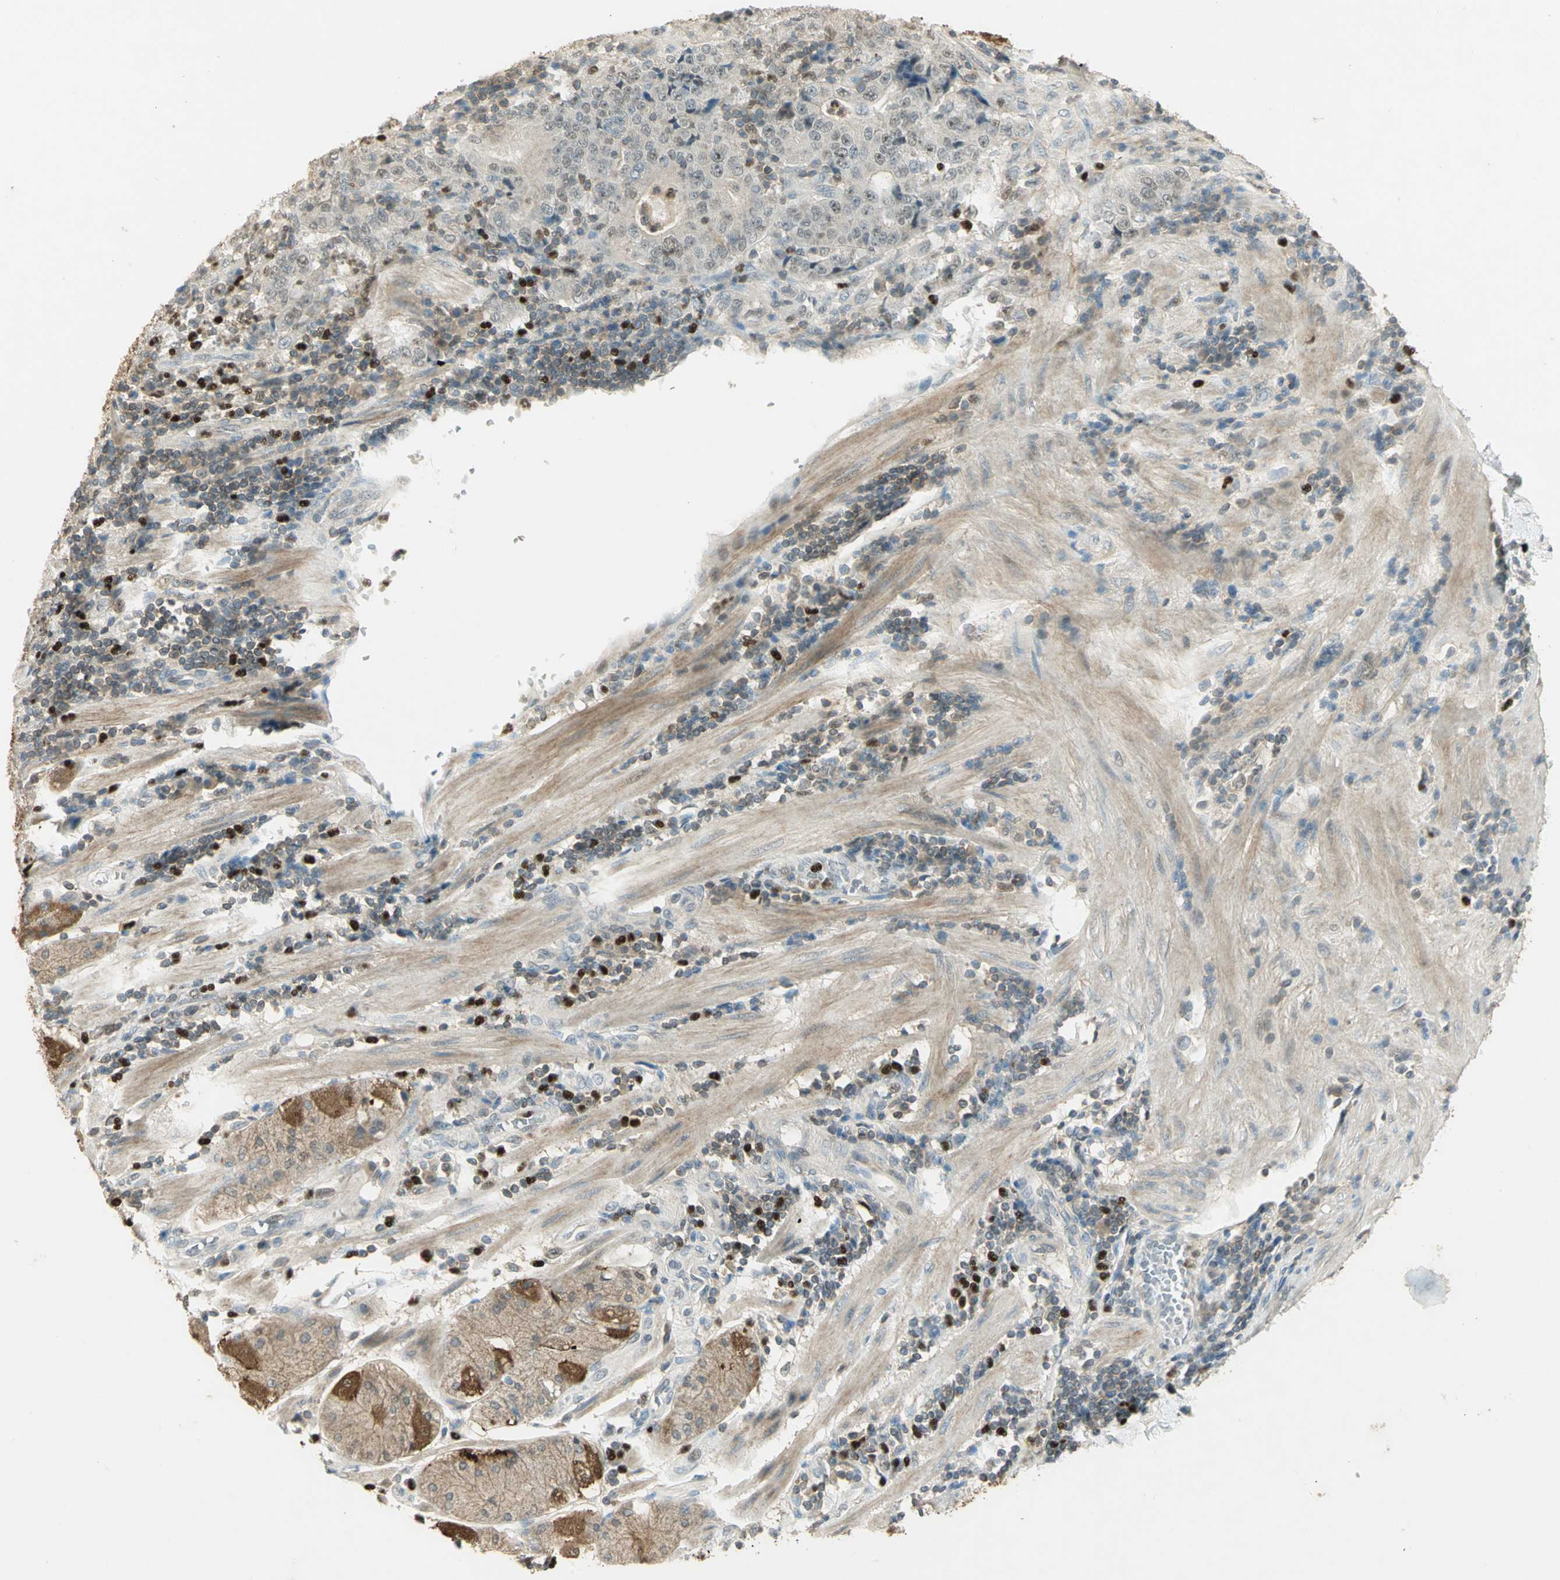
{"staining": {"intensity": "weak", "quantity": "<25%", "location": "nuclear"}, "tissue": "stomach cancer", "cell_type": "Tumor cells", "image_type": "cancer", "snomed": [{"axis": "morphology", "description": "Normal tissue, NOS"}, {"axis": "morphology", "description": "Adenocarcinoma, NOS"}, {"axis": "topography", "description": "Stomach, upper"}, {"axis": "topography", "description": "Stomach"}], "caption": "DAB (3,3'-diaminobenzidine) immunohistochemical staining of stomach cancer (adenocarcinoma) displays no significant expression in tumor cells.", "gene": "BIRC2", "patient": {"sex": "male", "age": 59}}